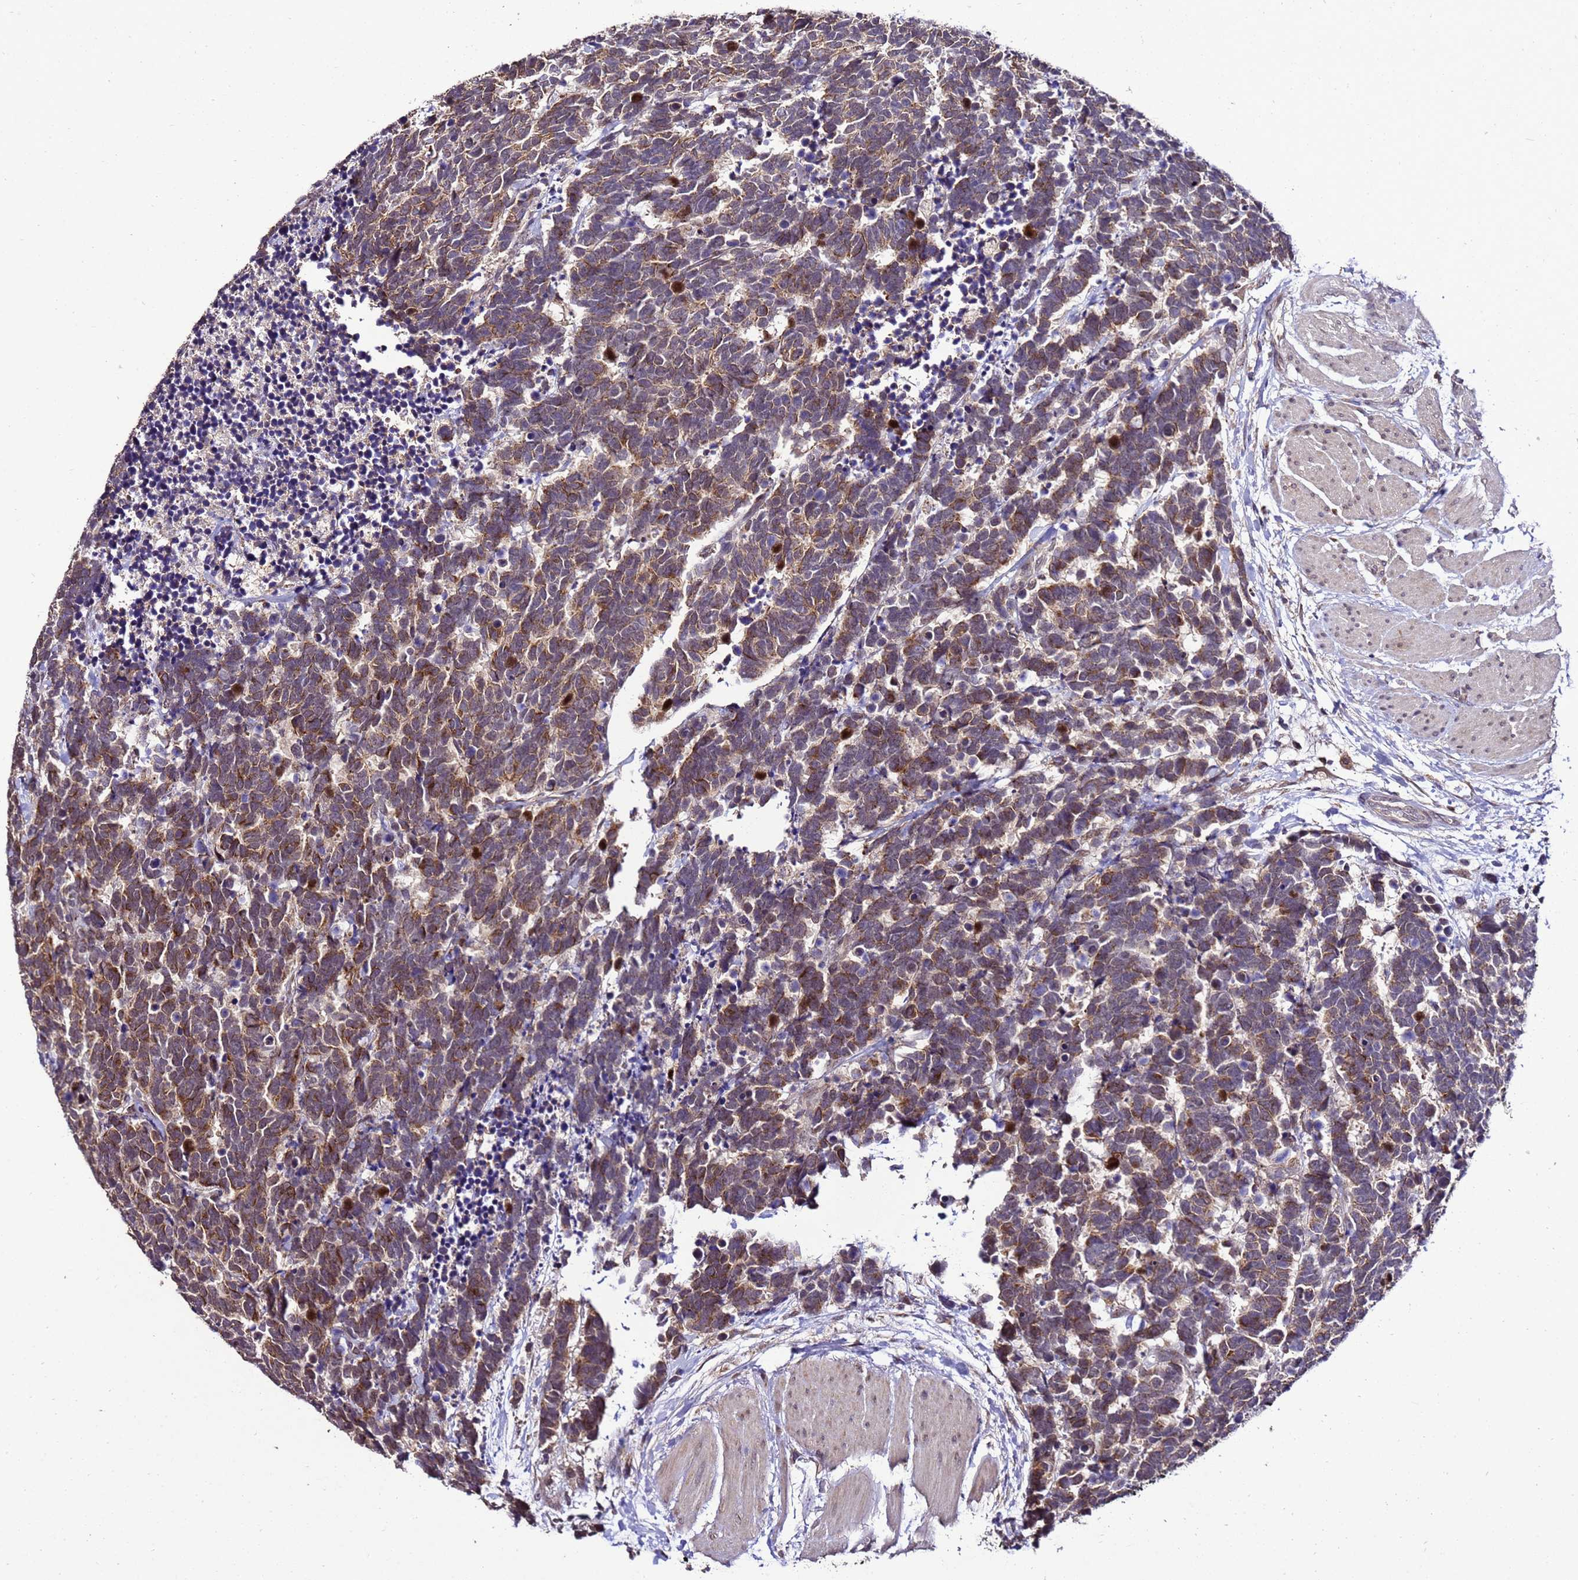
{"staining": {"intensity": "moderate", "quantity": ">75%", "location": "cytoplasmic/membranous"}, "tissue": "carcinoid", "cell_type": "Tumor cells", "image_type": "cancer", "snomed": [{"axis": "morphology", "description": "Carcinoma, NOS"}, {"axis": "morphology", "description": "Carcinoid, malignant, NOS"}, {"axis": "topography", "description": "Urinary bladder"}], "caption": "Tumor cells exhibit medium levels of moderate cytoplasmic/membranous staining in about >75% of cells in carcinoid. (DAB (3,3'-diaminobenzidine) = brown stain, brightfield microscopy at high magnification).", "gene": "ZNF329", "patient": {"sex": "male", "age": 57}}